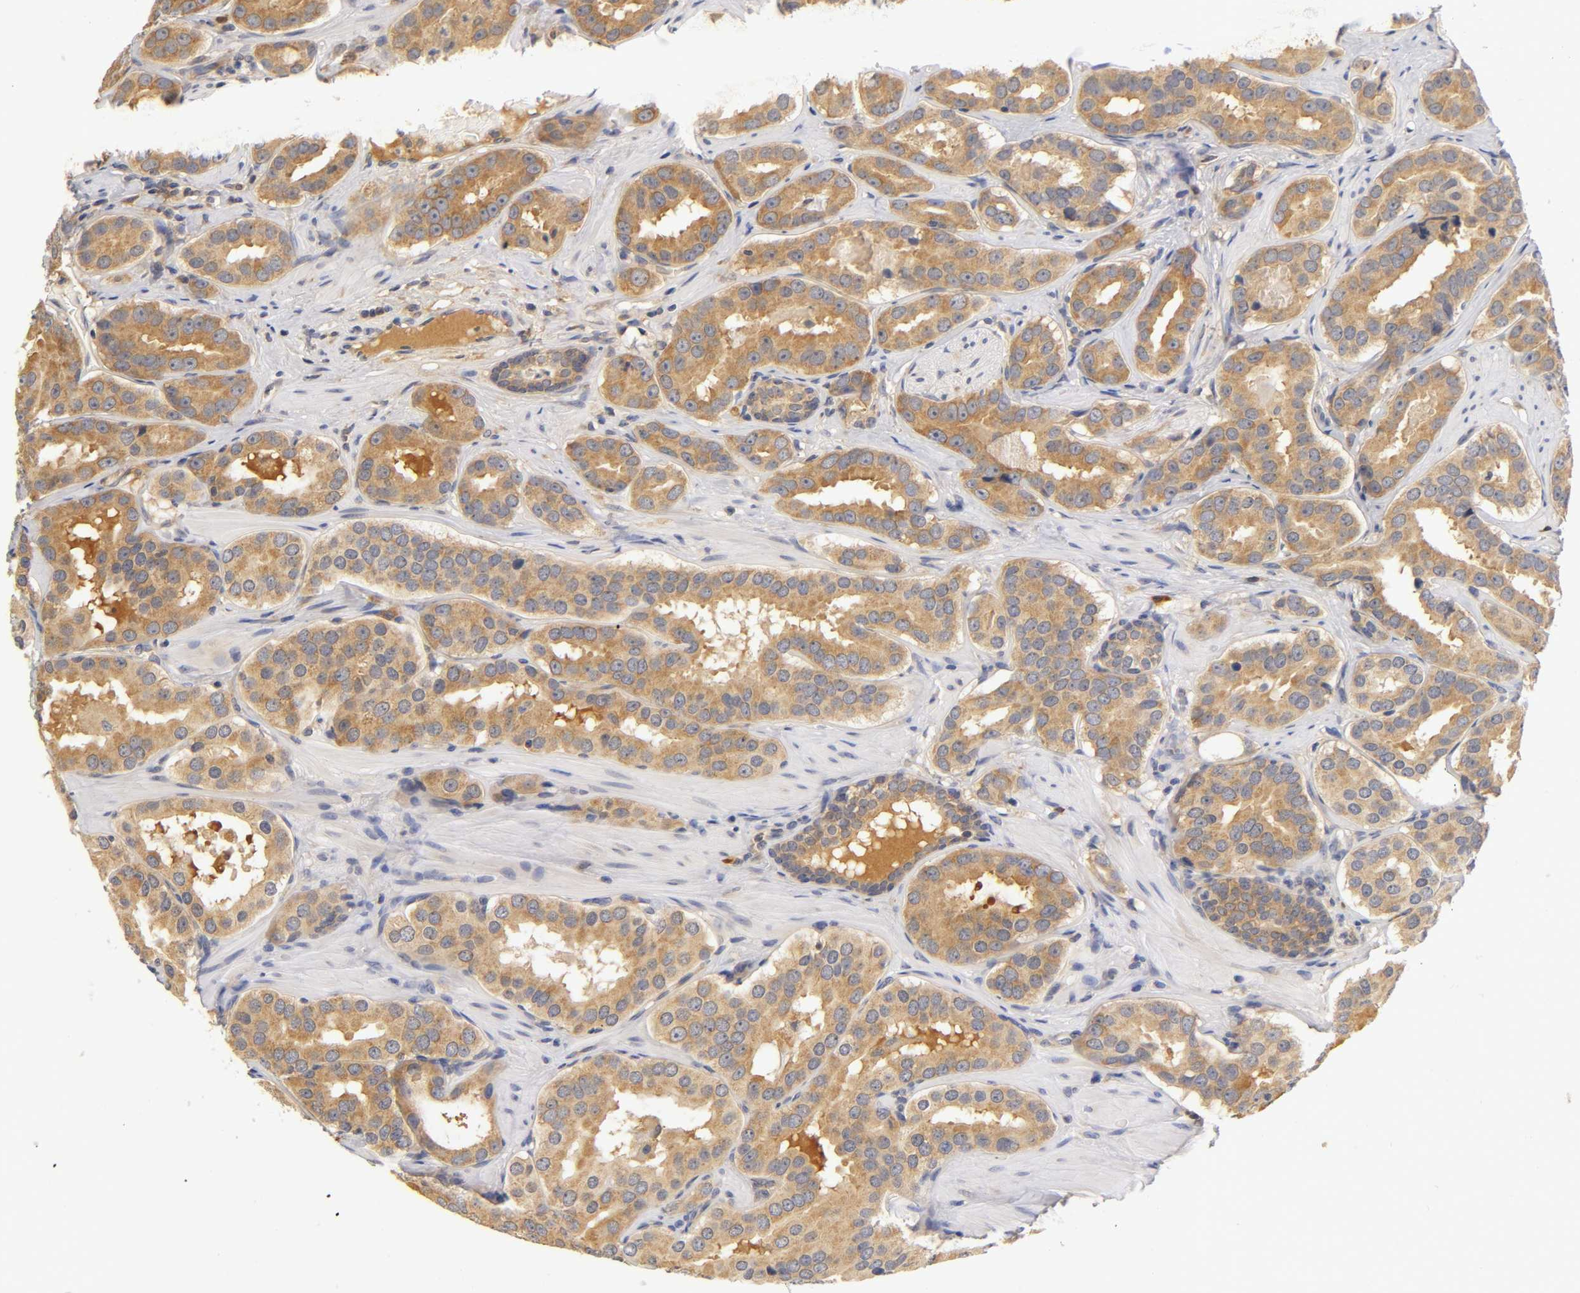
{"staining": {"intensity": "moderate", "quantity": ">75%", "location": "cytoplasmic/membranous"}, "tissue": "prostate cancer", "cell_type": "Tumor cells", "image_type": "cancer", "snomed": [{"axis": "morphology", "description": "Adenocarcinoma, Low grade"}, {"axis": "topography", "description": "Prostate"}], "caption": "Tumor cells show medium levels of moderate cytoplasmic/membranous staining in approximately >75% of cells in human low-grade adenocarcinoma (prostate).", "gene": "RPS29", "patient": {"sex": "male", "age": 59}}